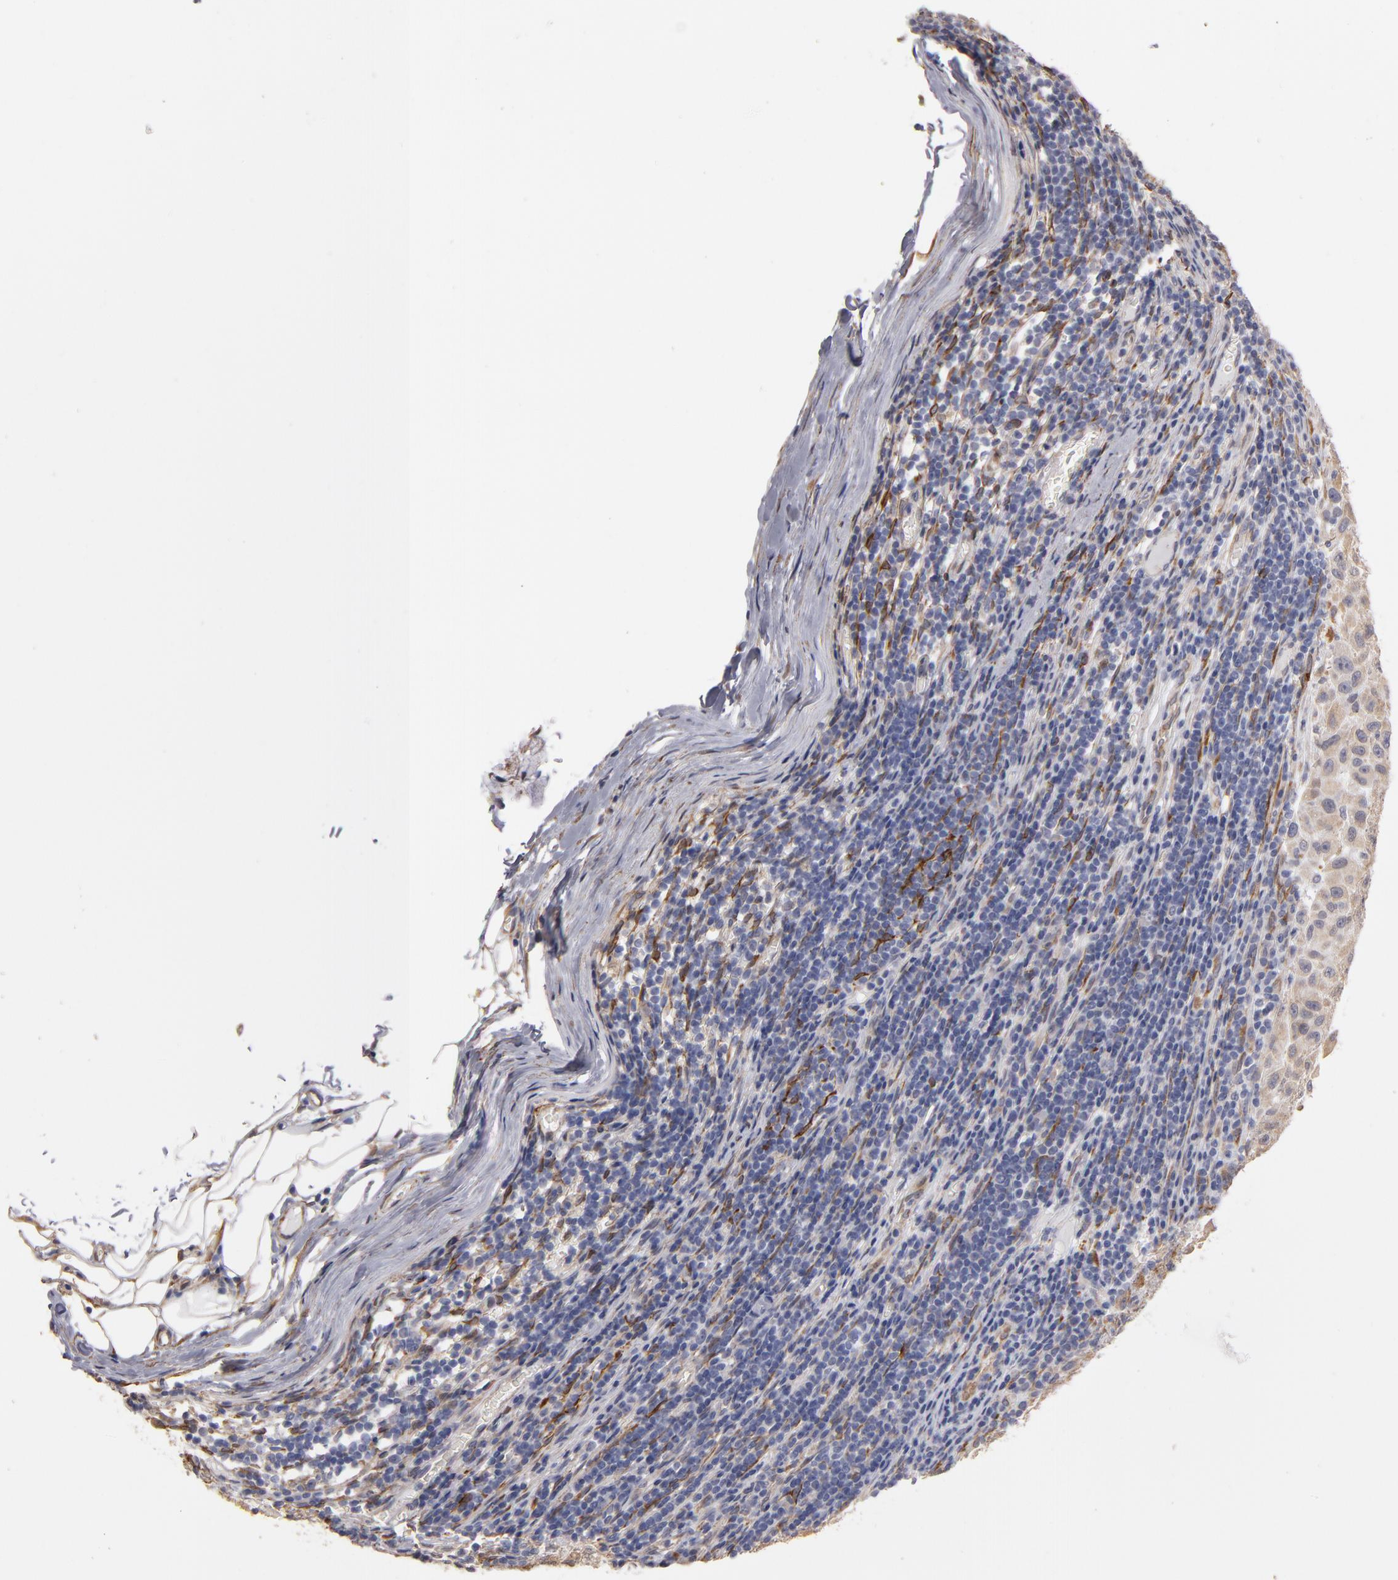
{"staining": {"intensity": "moderate", "quantity": ">75%", "location": "cytoplasmic/membranous"}, "tissue": "melanoma", "cell_type": "Tumor cells", "image_type": "cancer", "snomed": [{"axis": "morphology", "description": "Malignant melanoma, Metastatic site"}, {"axis": "topography", "description": "Lymph node"}], "caption": "Melanoma was stained to show a protein in brown. There is medium levels of moderate cytoplasmic/membranous expression in about >75% of tumor cells. (DAB (3,3'-diaminobenzidine) IHC with brightfield microscopy, high magnification).", "gene": "PGRMC1", "patient": {"sex": "male", "age": 61}}